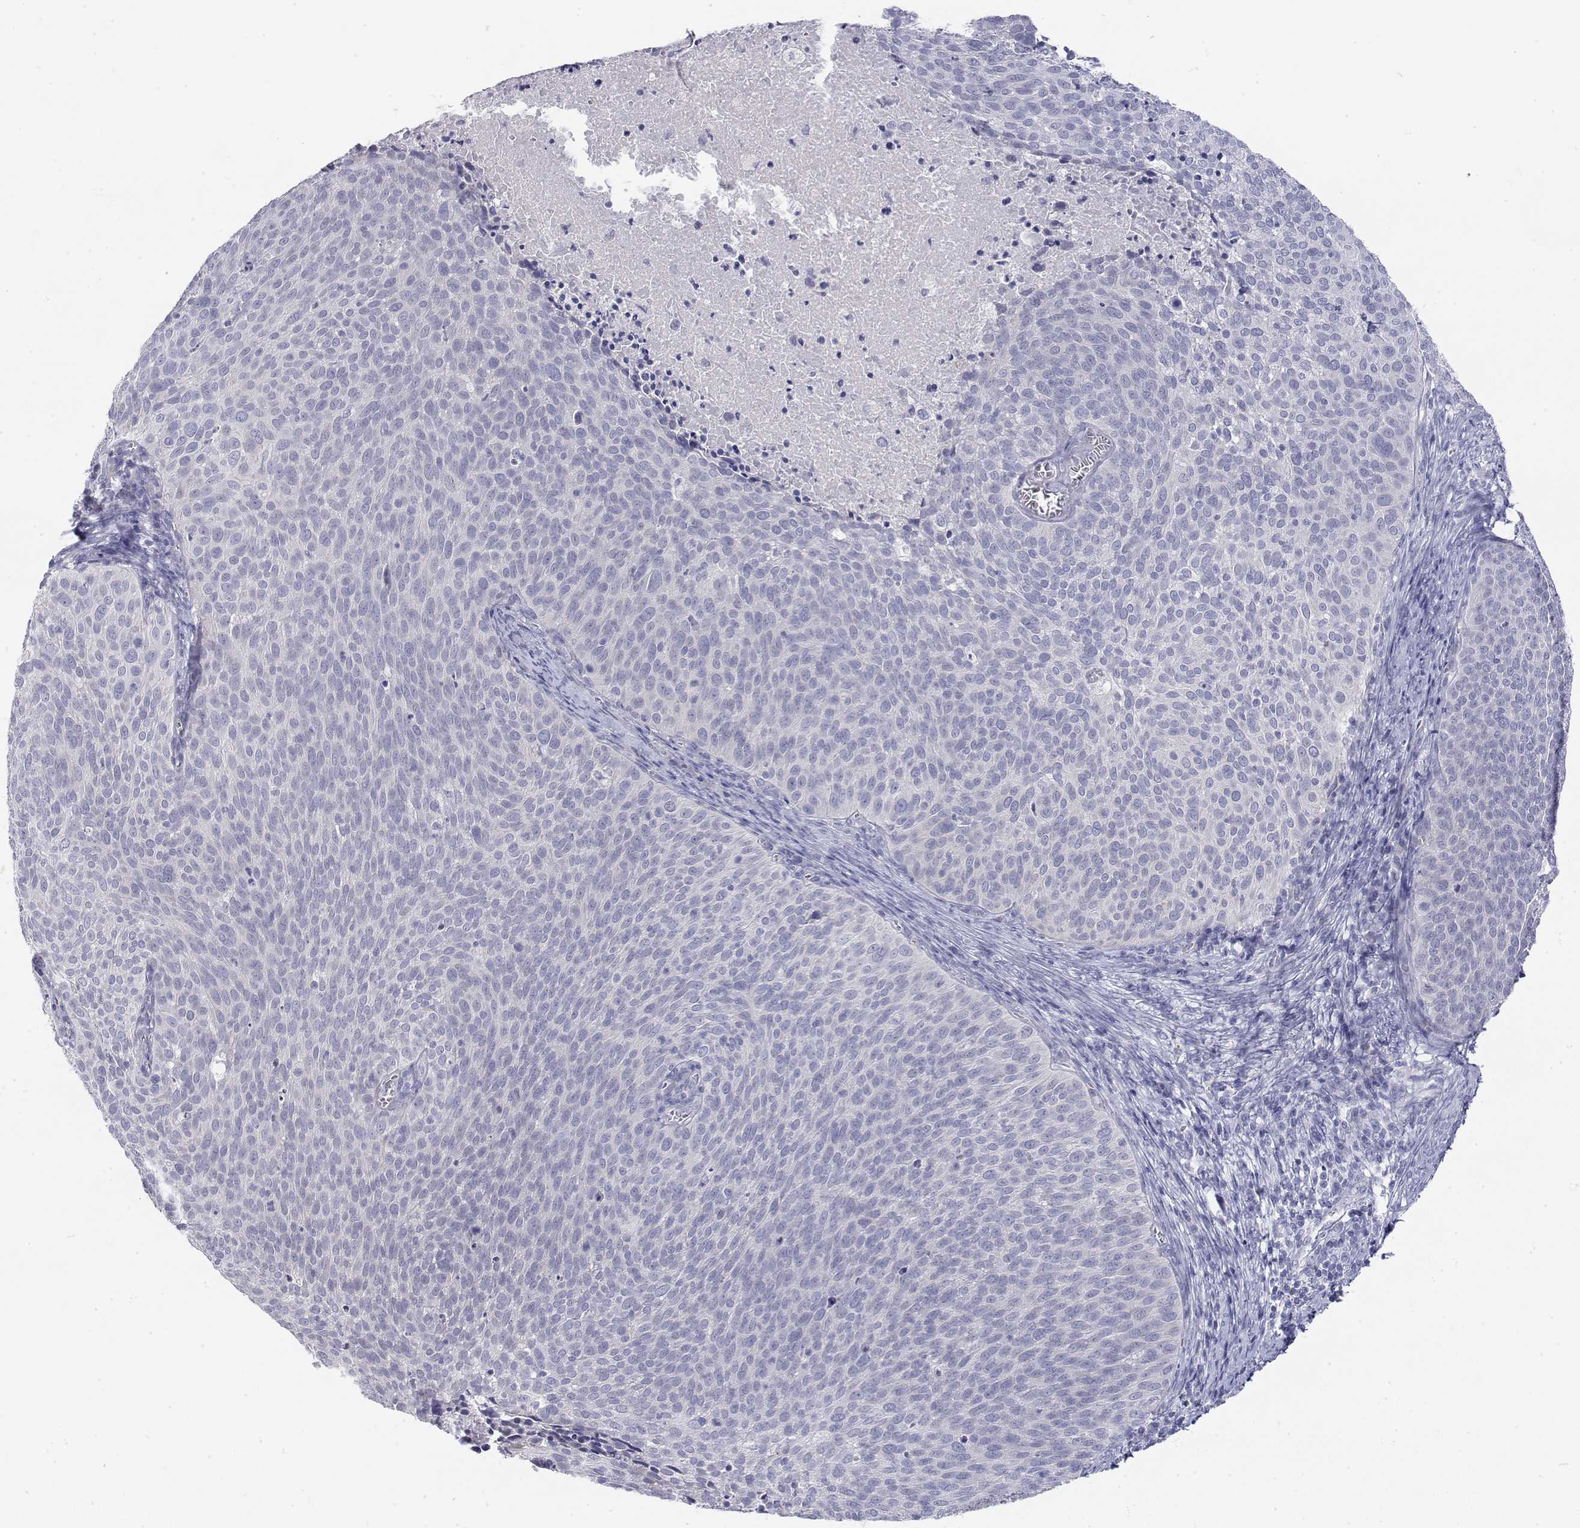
{"staining": {"intensity": "negative", "quantity": "none", "location": "none"}, "tissue": "cervical cancer", "cell_type": "Tumor cells", "image_type": "cancer", "snomed": [{"axis": "morphology", "description": "Squamous cell carcinoma, NOS"}, {"axis": "topography", "description": "Cervix"}], "caption": "Cervical cancer (squamous cell carcinoma) was stained to show a protein in brown. There is no significant positivity in tumor cells. The staining is performed using DAB (3,3'-diaminobenzidine) brown chromogen with nuclei counter-stained in using hematoxylin.", "gene": "MISP", "patient": {"sex": "female", "age": 39}}